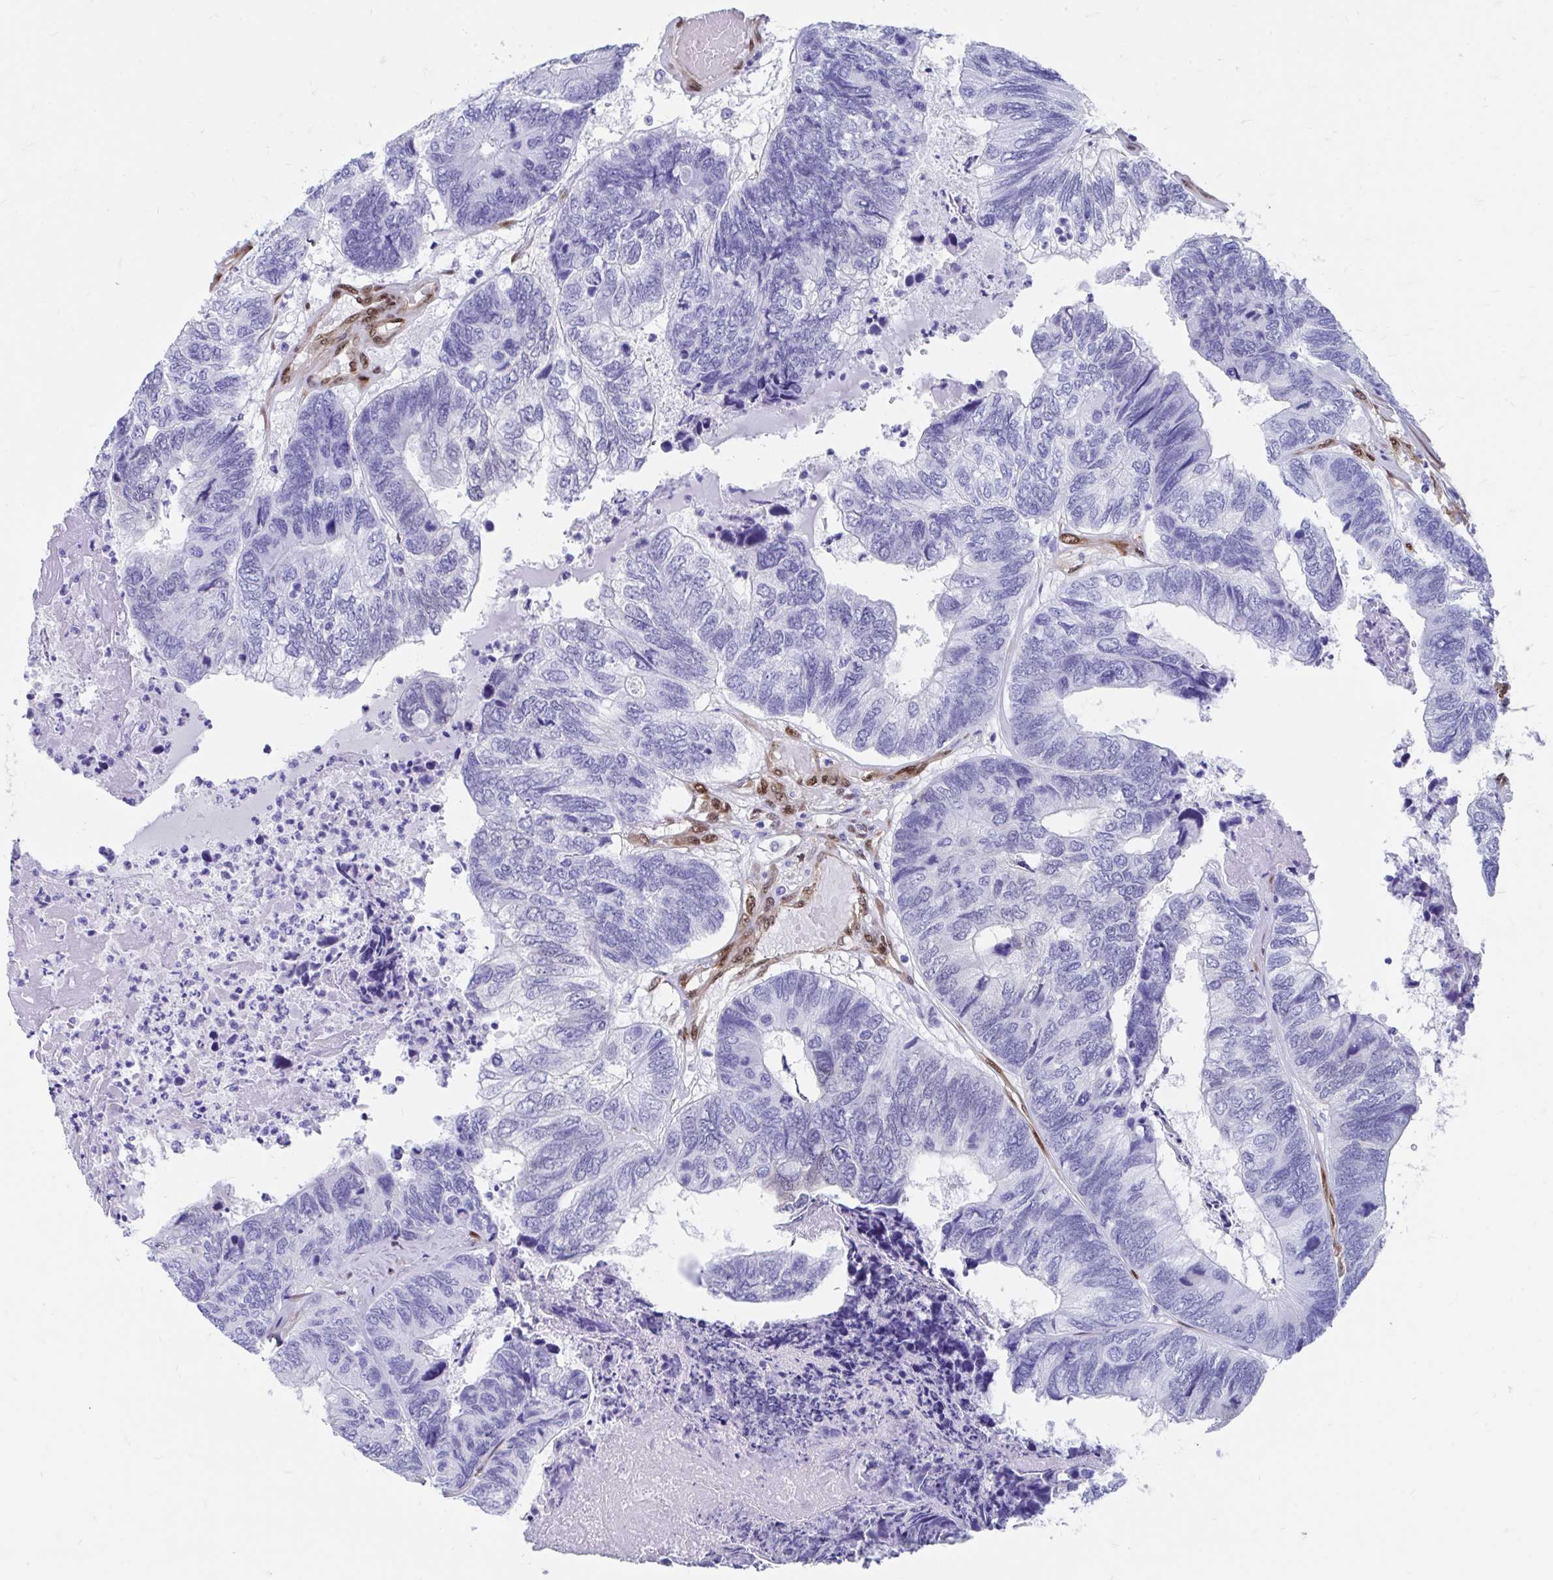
{"staining": {"intensity": "negative", "quantity": "none", "location": "none"}, "tissue": "colorectal cancer", "cell_type": "Tumor cells", "image_type": "cancer", "snomed": [{"axis": "morphology", "description": "Adenocarcinoma, NOS"}, {"axis": "topography", "description": "Colon"}], "caption": "The histopathology image exhibits no staining of tumor cells in colorectal adenocarcinoma. Nuclei are stained in blue.", "gene": "RBPMS", "patient": {"sex": "female", "age": 67}}